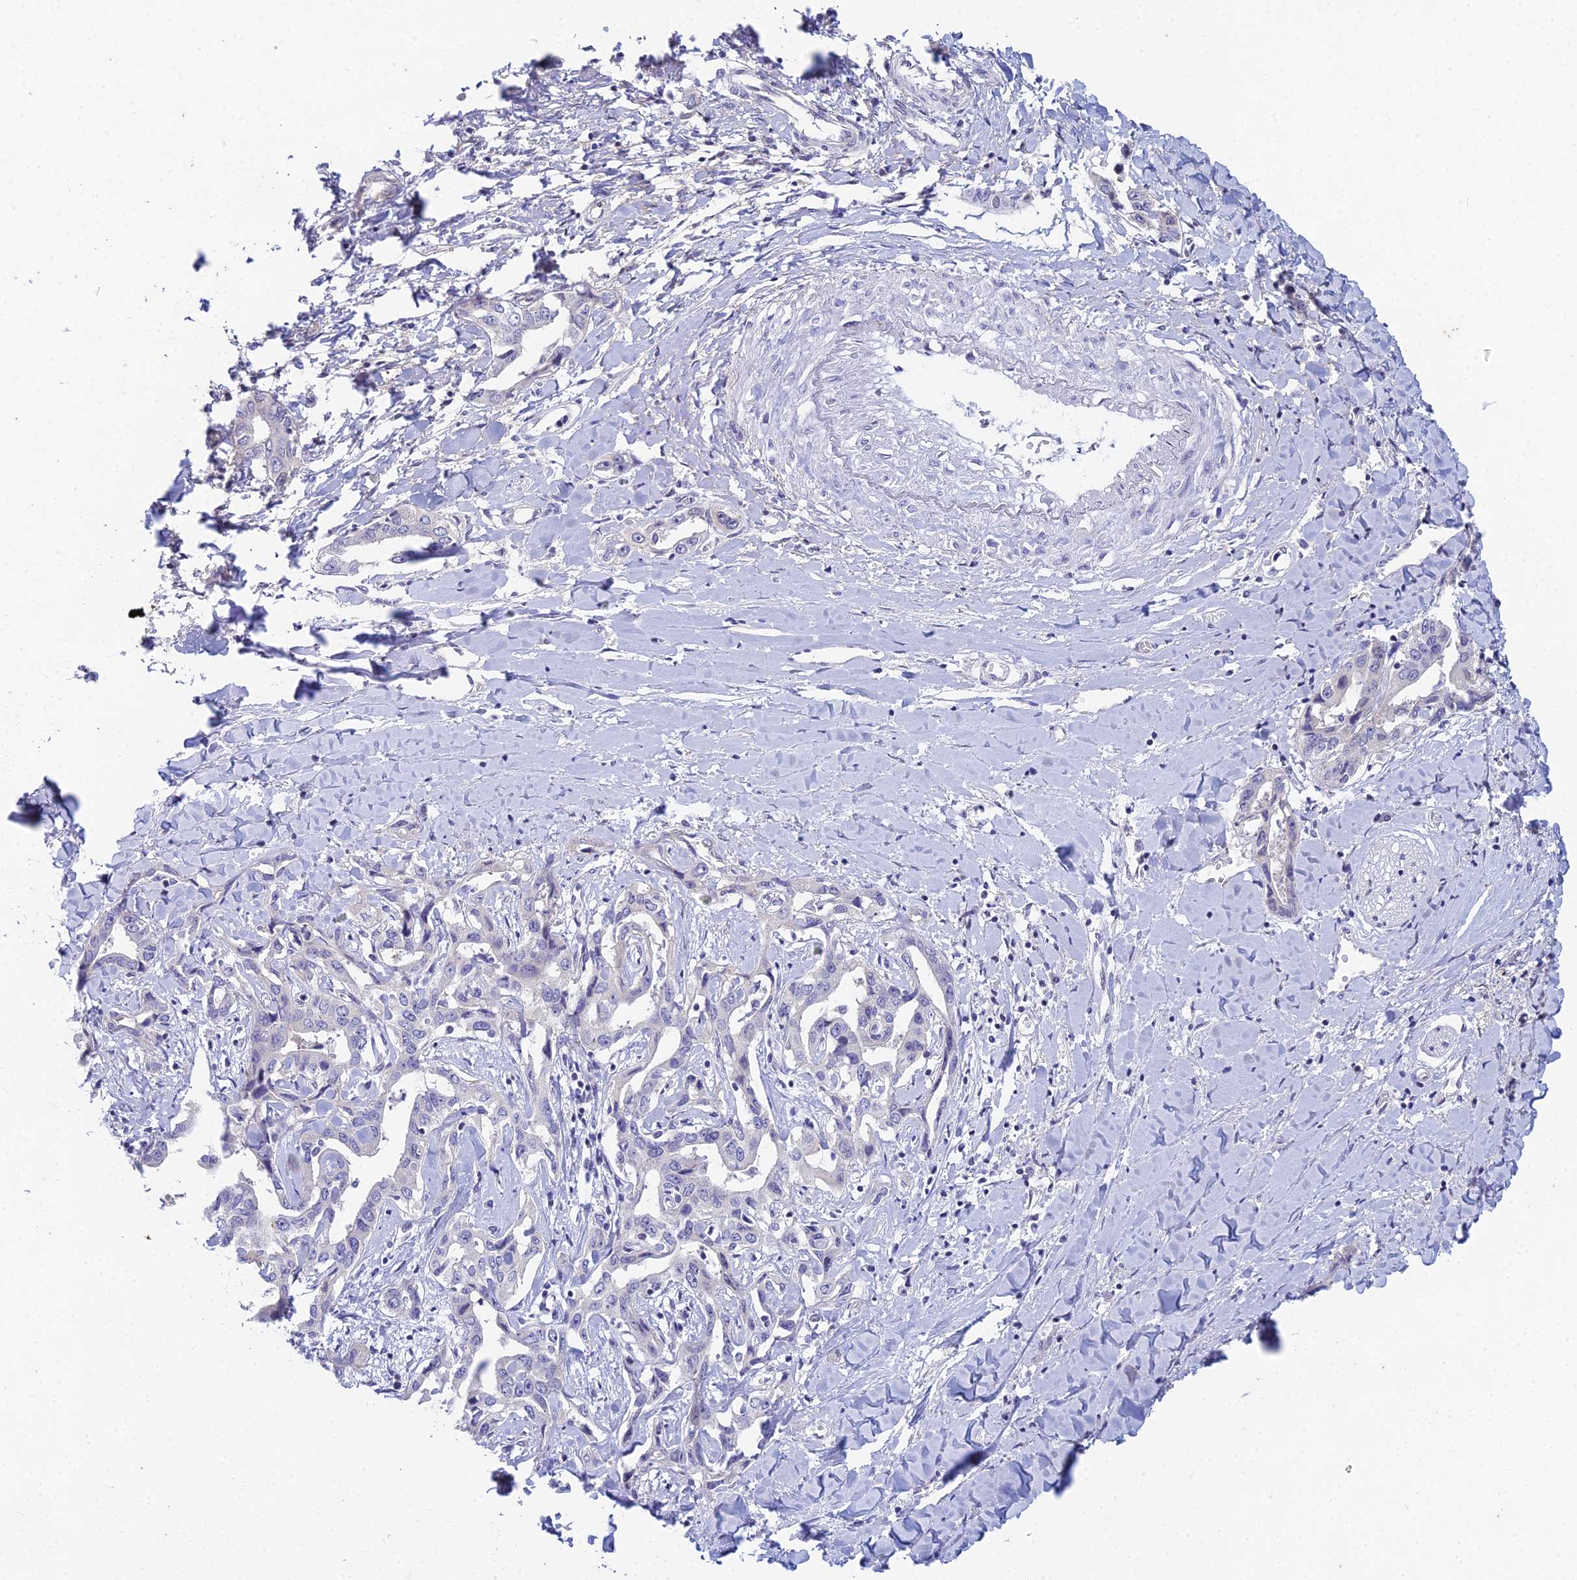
{"staining": {"intensity": "negative", "quantity": "none", "location": "none"}, "tissue": "liver cancer", "cell_type": "Tumor cells", "image_type": "cancer", "snomed": [{"axis": "morphology", "description": "Cholangiocarcinoma"}, {"axis": "topography", "description": "Liver"}], "caption": "Liver cancer (cholangiocarcinoma) stained for a protein using immunohistochemistry demonstrates no positivity tumor cells.", "gene": "EEF2KMT", "patient": {"sex": "male", "age": 59}}